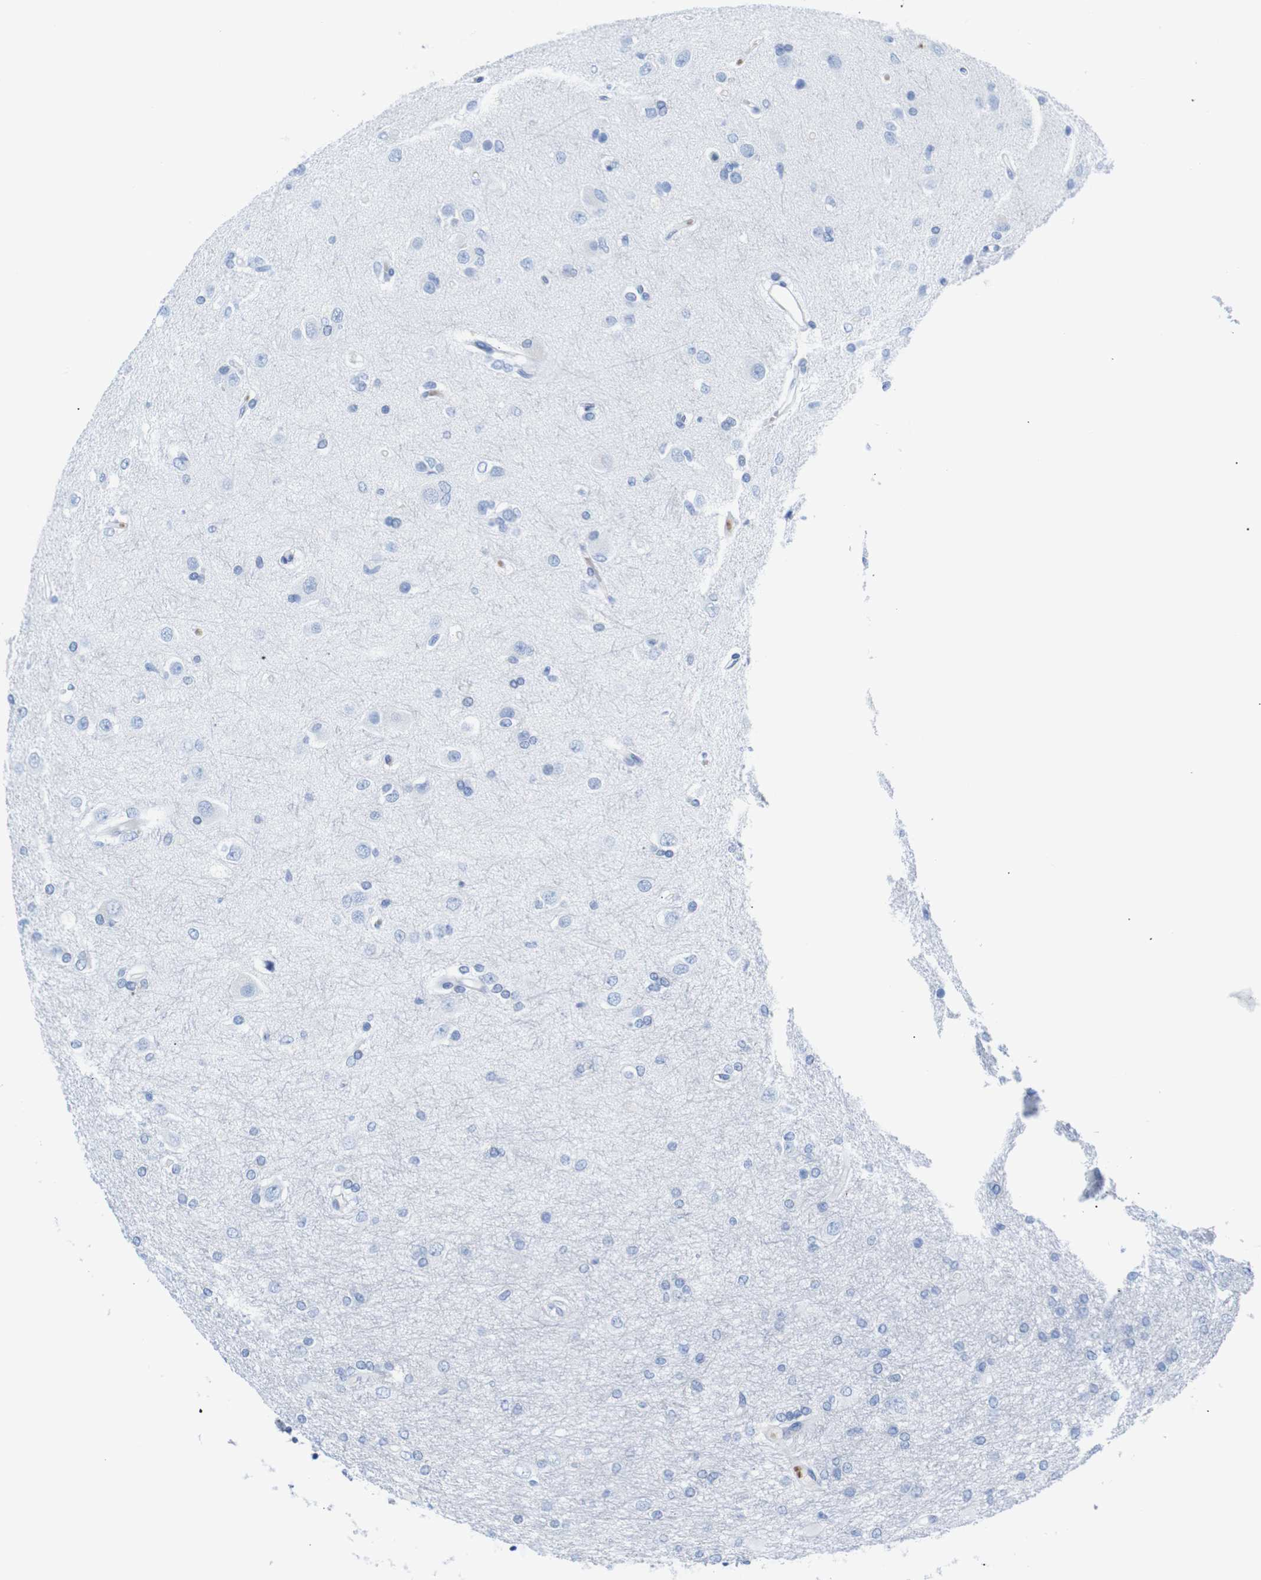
{"staining": {"intensity": "negative", "quantity": "none", "location": "none"}, "tissue": "glioma", "cell_type": "Tumor cells", "image_type": "cancer", "snomed": [{"axis": "morphology", "description": "Glioma, malignant, High grade"}, {"axis": "topography", "description": "Brain"}], "caption": "A high-resolution histopathology image shows immunohistochemistry (IHC) staining of glioma, which reveals no significant positivity in tumor cells. (DAB IHC with hematoxylin counter stain).", "gene": "ERVMER34-1", "patient": {"sex": "female", "age": 59}}